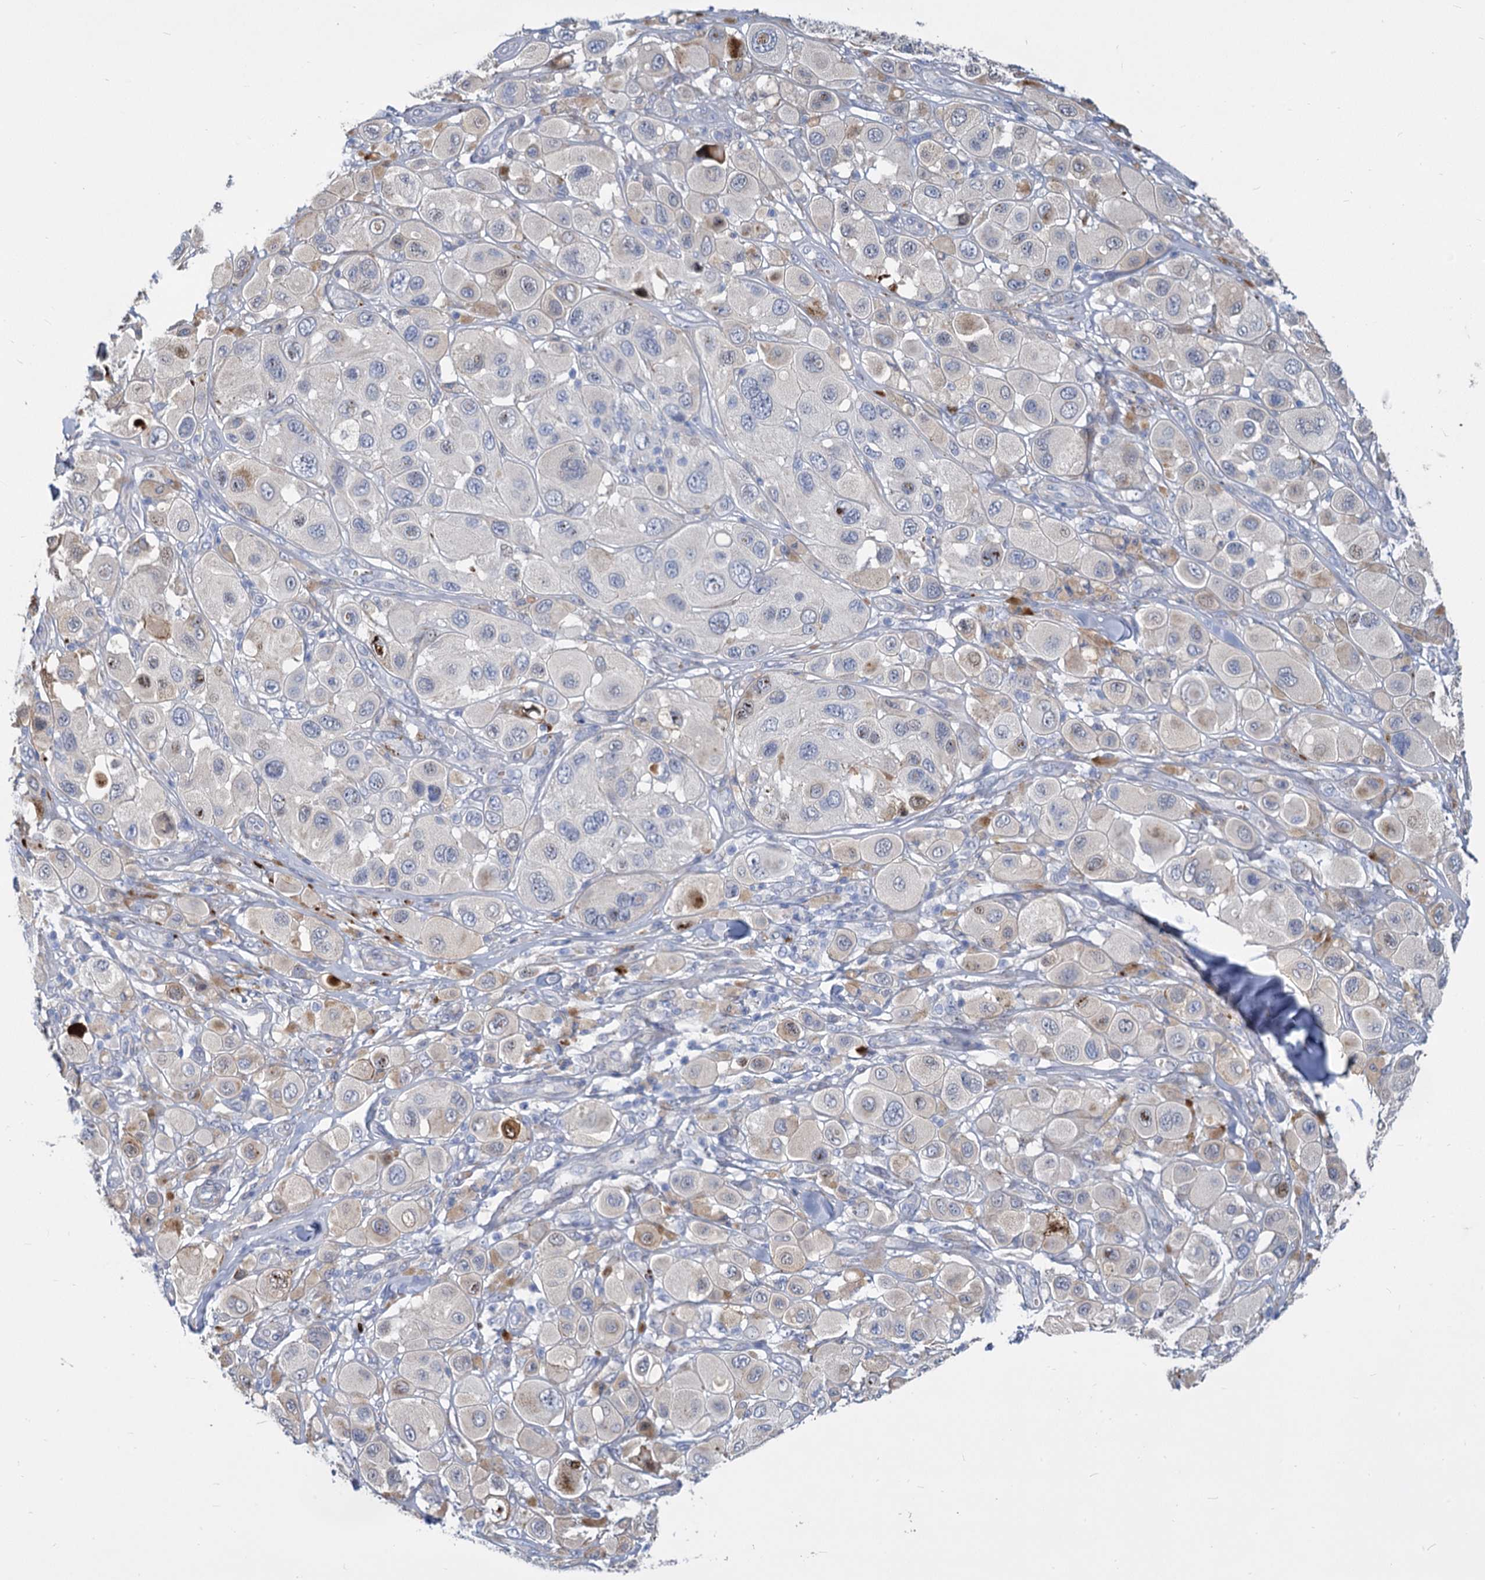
{"staining": {"intensity": "weak", "quantity": "<25%", "location": "cytoplasmic/membranous"}, "tissue": "melanoma", "cell_type": "Tumor cells", "image_type": "cancer", "snomed": [{"axis": "morphology", "description": "Malignant melanoma, Metastatic site"}, {"axis": "topography", "description": "Skin"}], "caption": "Immunohistochemical staining of melanoma reveals no significant staining in tumor cells. (DAB immunohistochemistry, high magnification).", "gene": "TRIM77", "patient": {"sex": "male", "age": 41}}